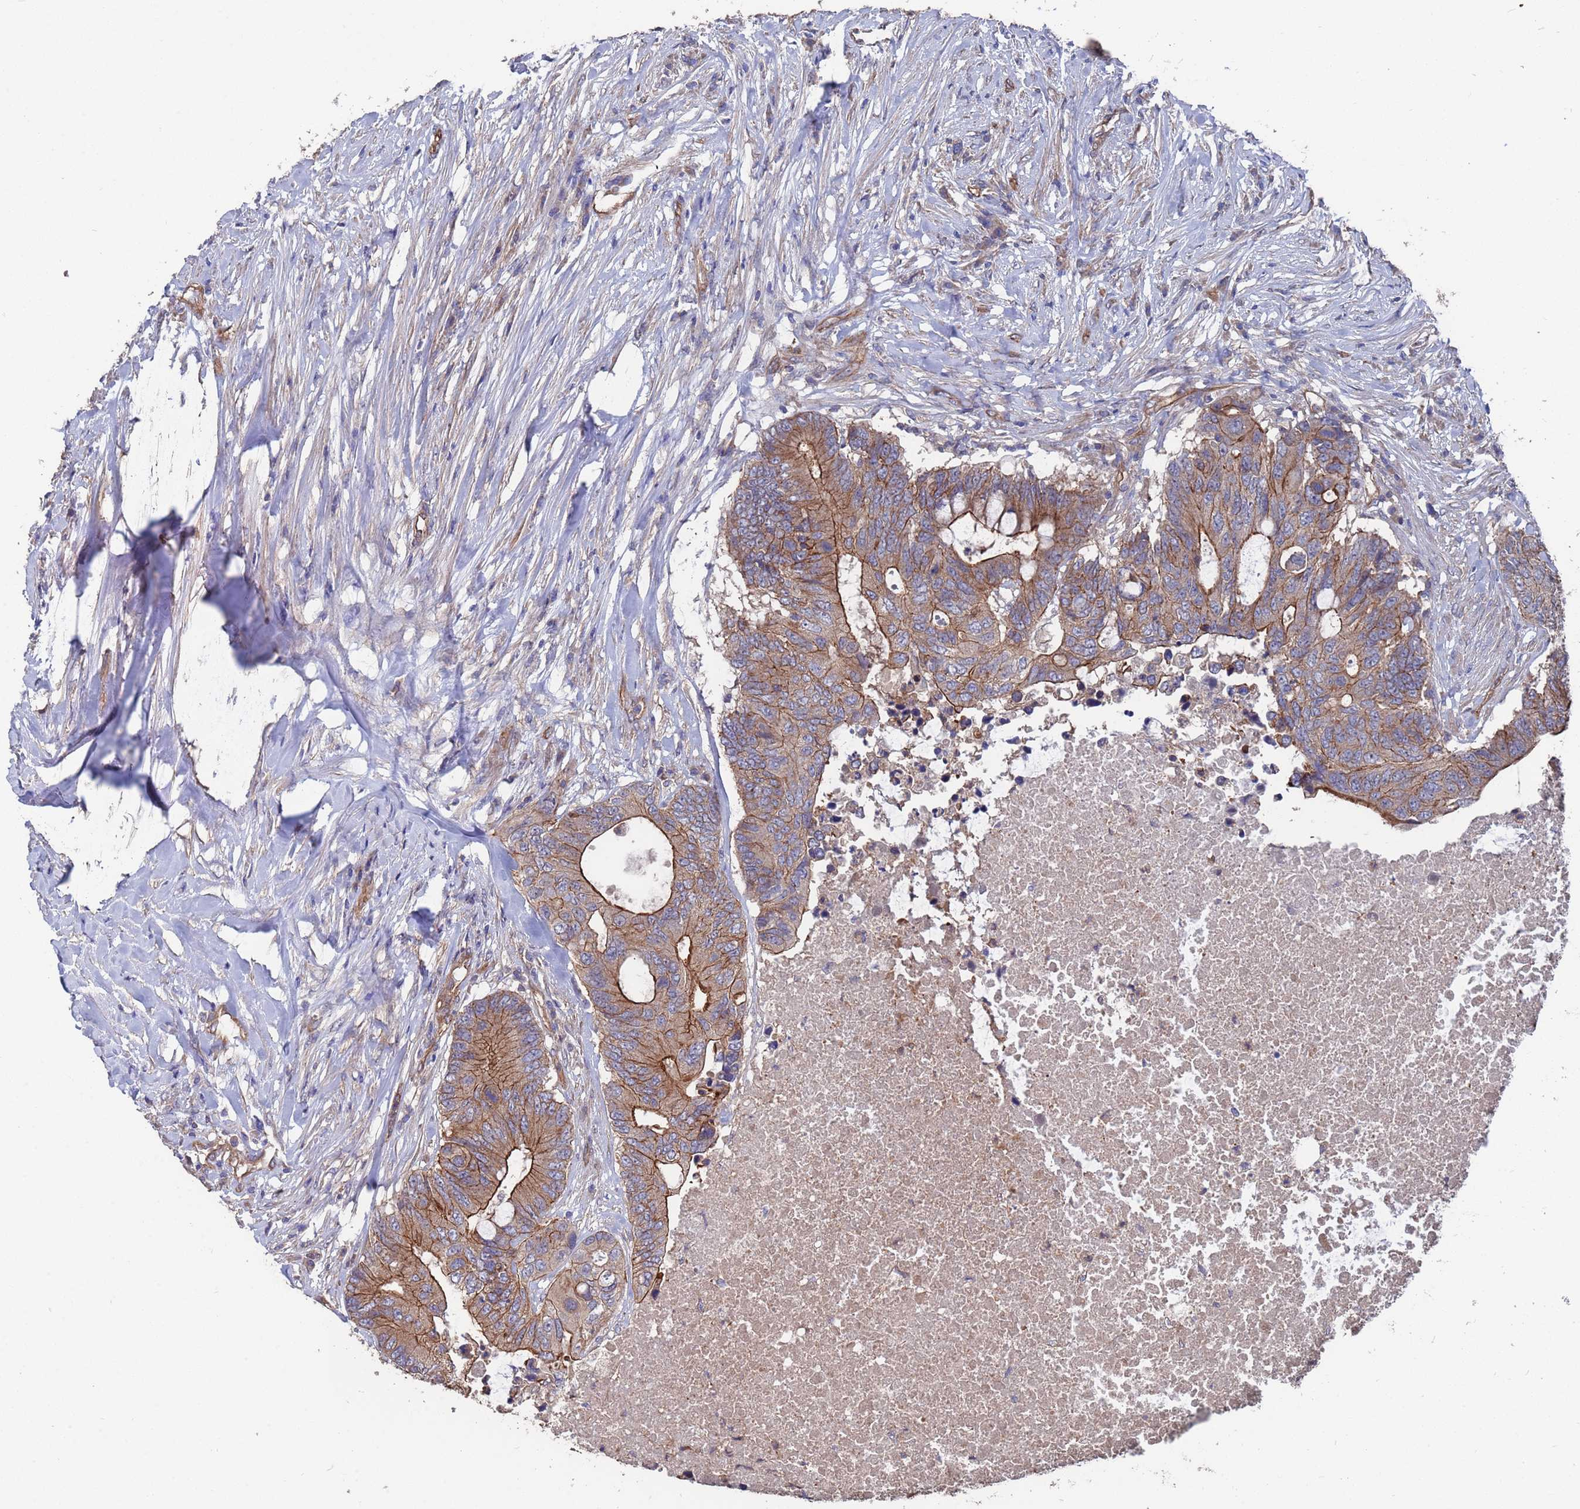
{"staining": {"intensity": "moderate", "quantity": ">75%", "location": "cytoplasmic/membranous"}, "tissue": "colorectal cancer", "cell_type": "Tumor cells", "image_type": "cancer", "snomed": [{"axis": "morphology", "description": "Adenocarcinoma, NOS"}, {"axis": "topography", "description": "Colon"}], "caption": "Colorectal cancer (adenocarcinoma) stained with immunohistochemistry shows moderate cytoplasmic/membranous staining in approximately >75% of tumor cells. (Brightfield microscopy of DAB IHC at high magnification).", "gene": "NDUFAF6", "patient": {"sex": "male", "age": 71}}